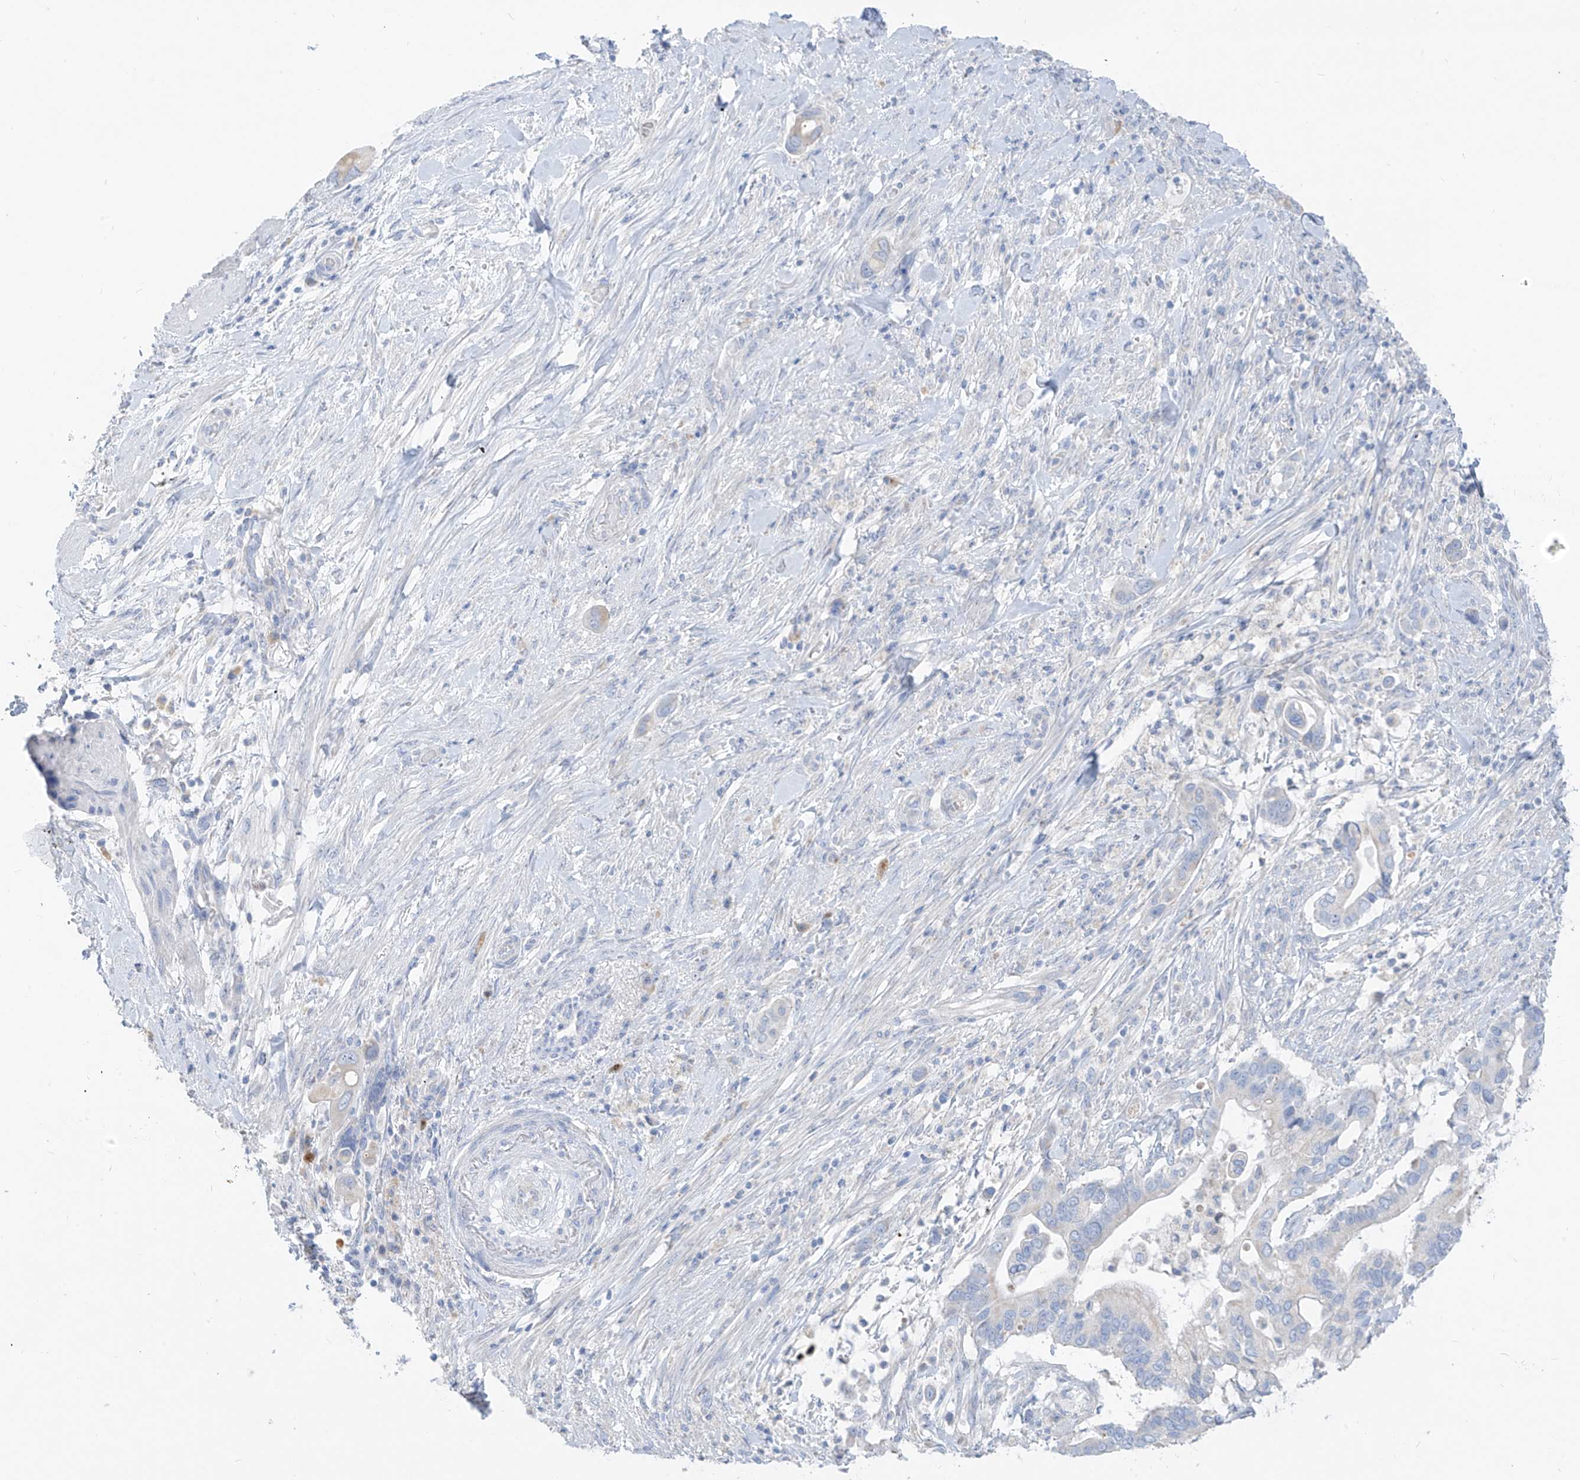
{"staining": {"intensity": "negative", "quantity": "none", "location": "none"}, "tissue": "pancreatic cancer", "cell_type": "Tumor cells", "image_type": "cancer", "snomed": [{"axis": "morphology", "description": "Adenocarcinoma, NOS"}, {"axis": "topography", "description": "Pancreas"}], "caption": "This is a image of IHC staining of pancreatic adenocarcinoma, which shows no positivity in tumor cells.", "gene": "ZNF404", "patient": {"sex": "male", "age": 68}}